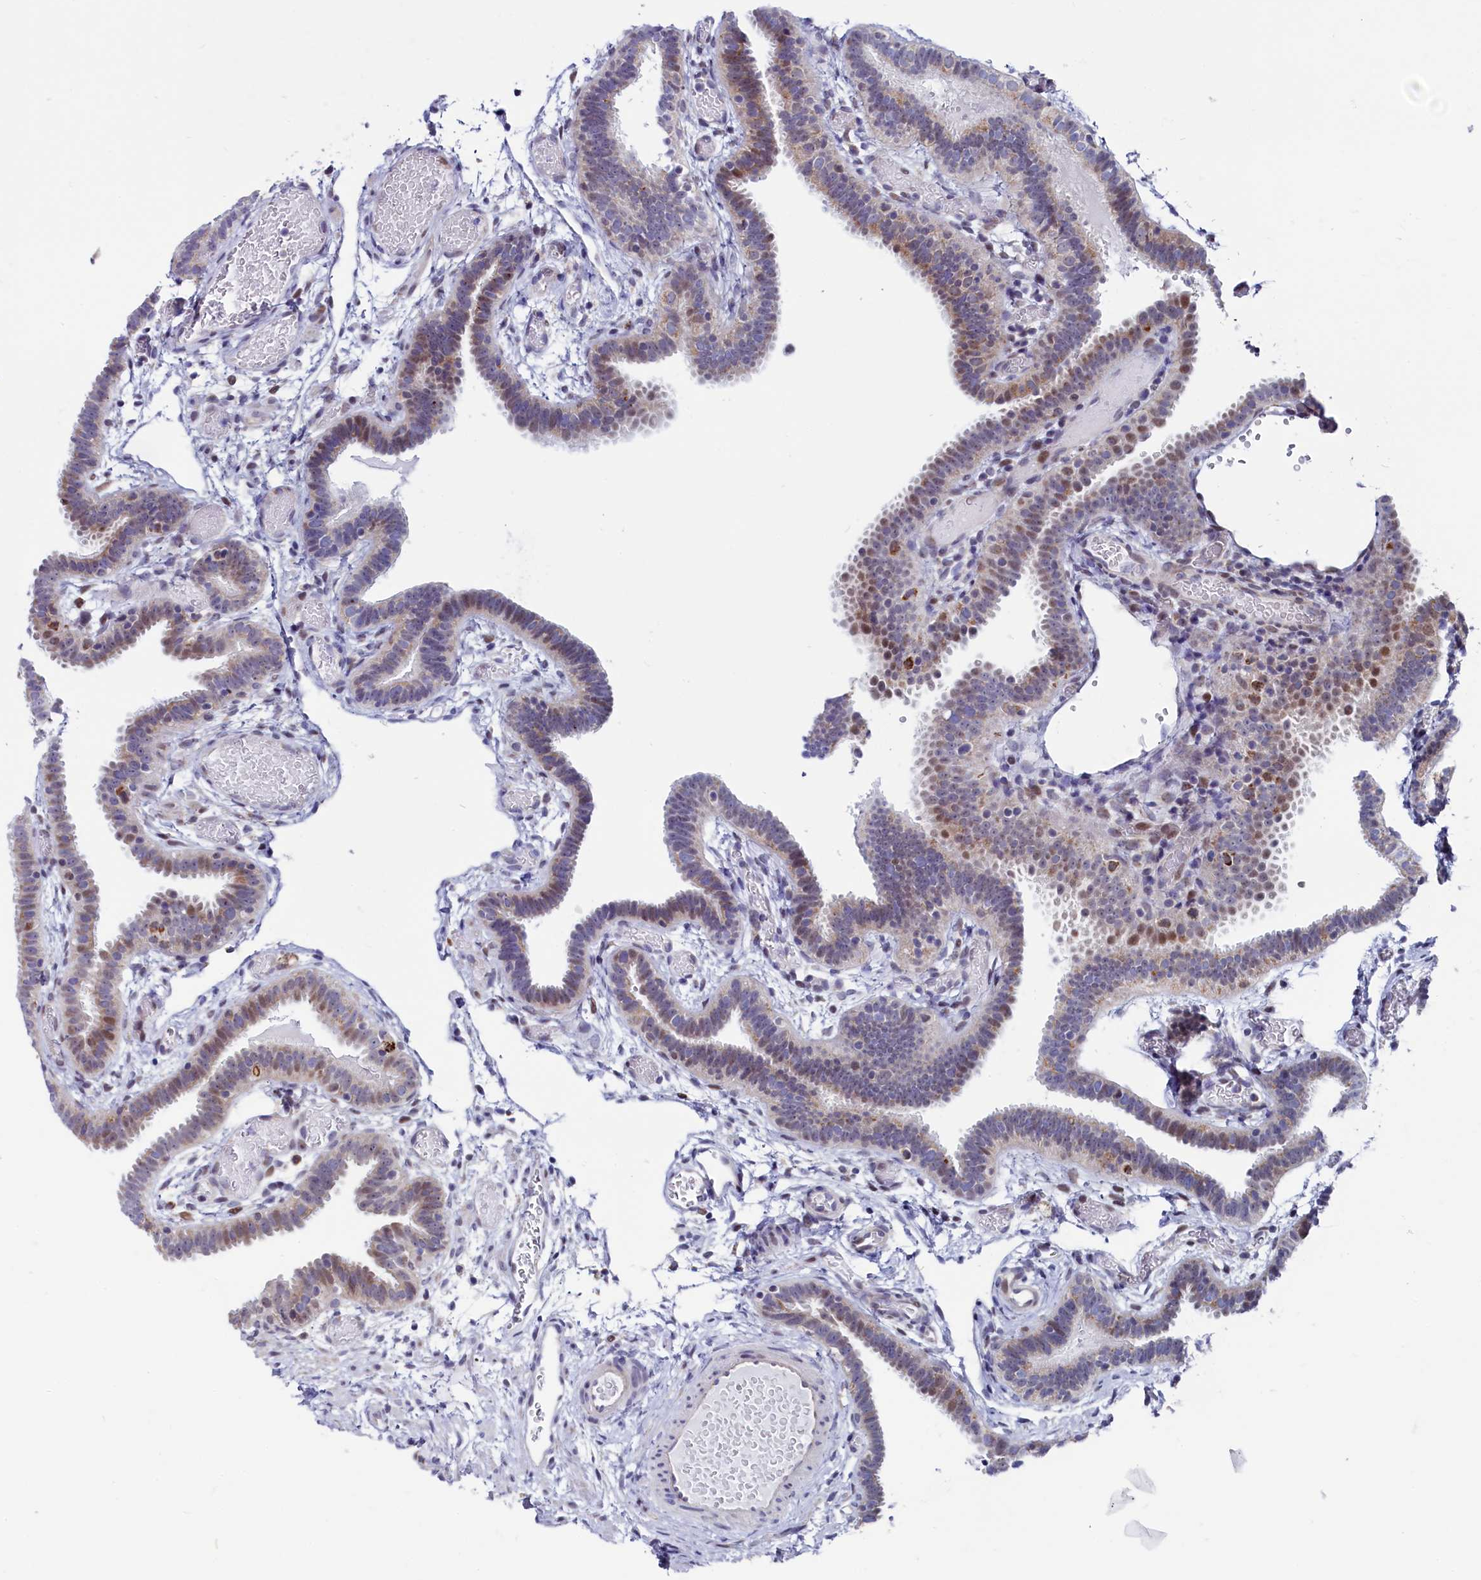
{"staining": {"intensity": "moderate", "quantity": "25%-75%", "location": "nuclear"}, "tissue": "fallopian tube", "cell_type": "Glandular cells", "image_type": "normal", "snomed": [{"axis": "morphology", "description": "Normal tissue, NOS"}, {"axis": "topography", "description": "Fallopian tube"}], "caption": "This image demonstrates immunohistochemistry (IHC) staining of unremarkable fallopian tube, with medium moderate nuclear positivity in approximately 25%-75% of glandular cells.", "gene": "CIAPIN1", "patient": {"sex": "female", "age": 37}}